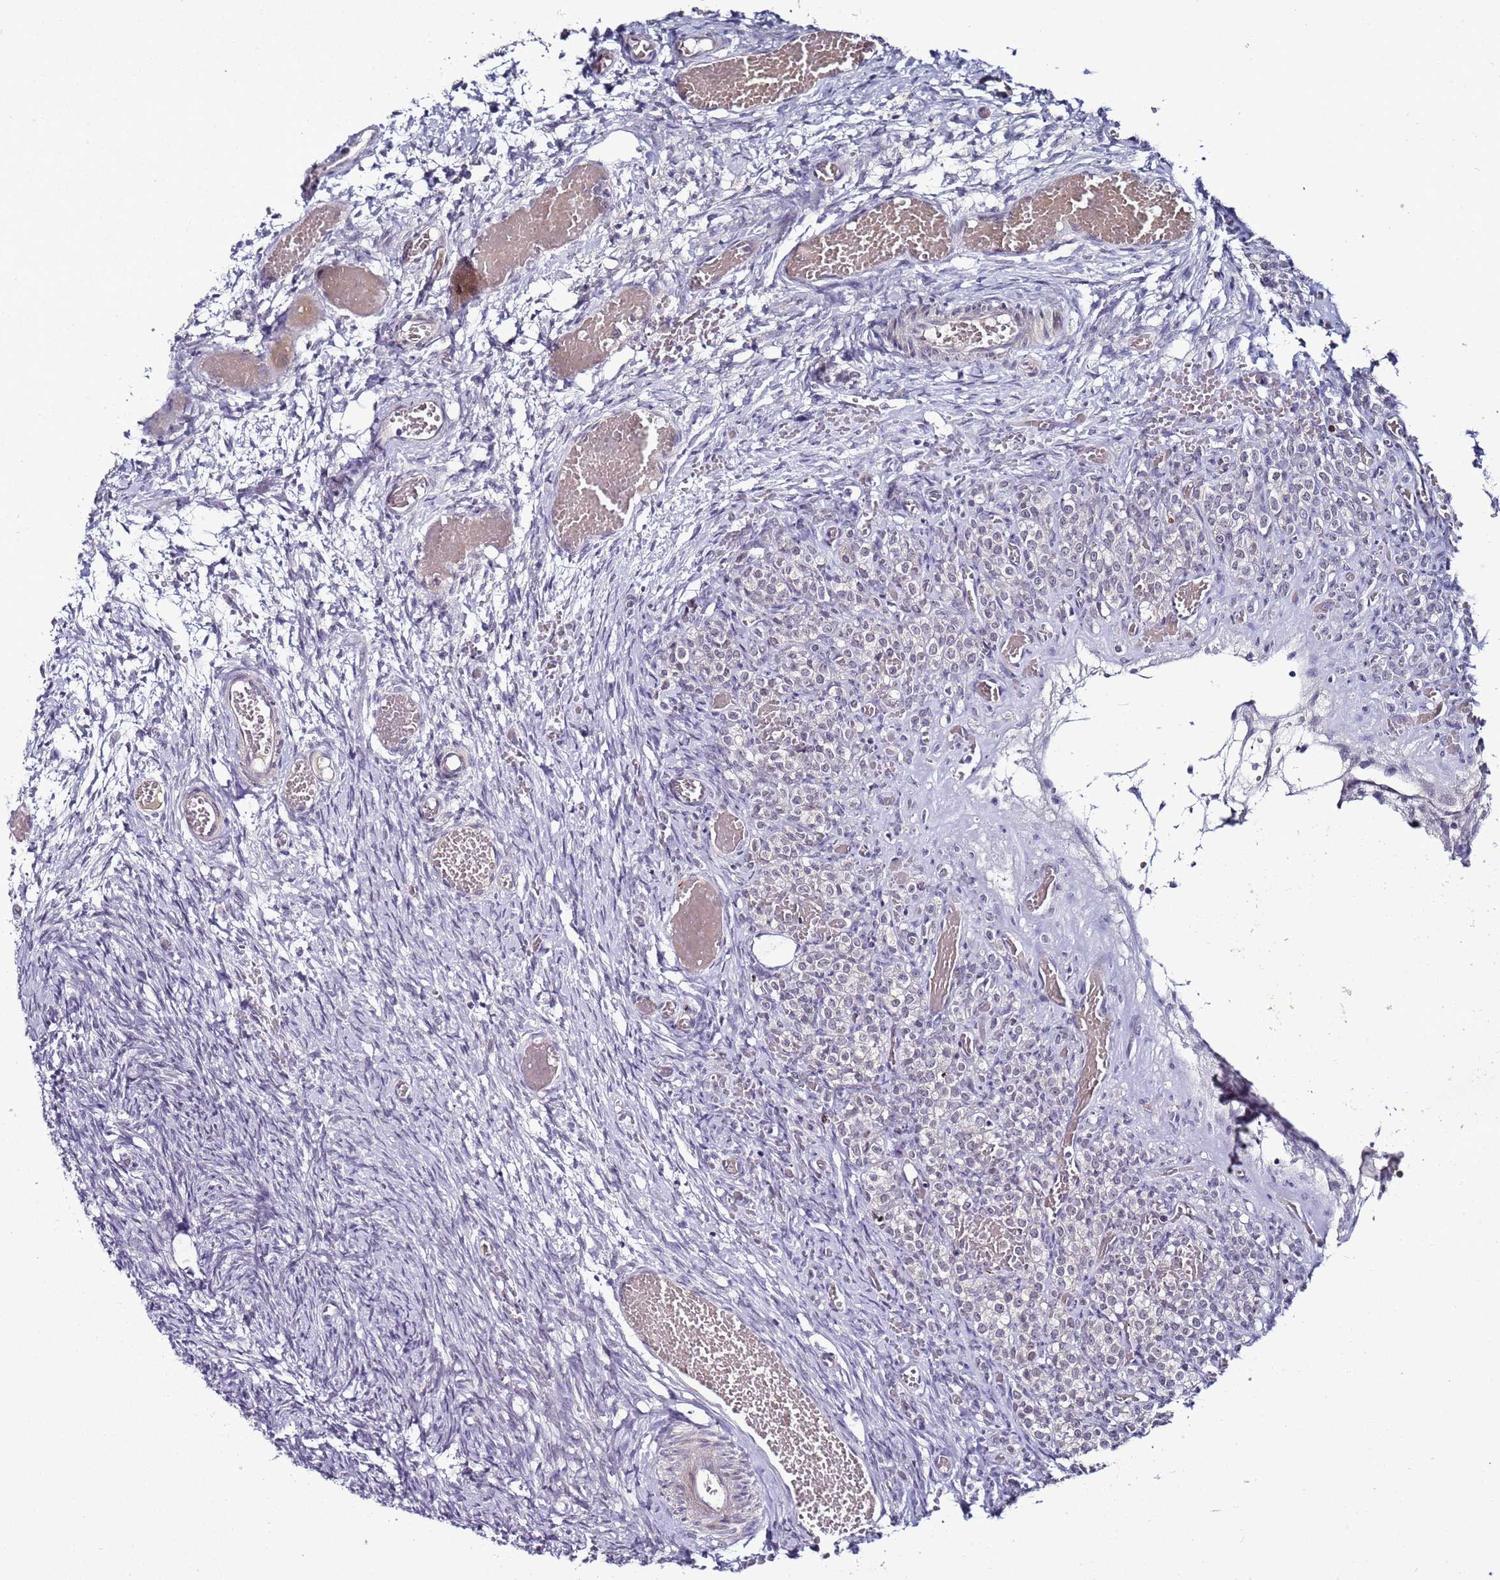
{"staining": {"intensity": "negative", "quantity": "none", "location": "none"}, "tissue": "ovary", "cell_type": "Ovarian stroma cells", "image_type": "normal", "snomed": [{"axis": "morphology", "description": "Adenocarcinoma, NOS"}, {"axis": "topography", "description": "Endometrium"}], "caption": "There is no significant staining in ovarian stroma cells of ovary. The staining is performed using DAB brown chromogen with nuclei counter-stained in using hematoxylin.", "gene": "PSMA7", "patient": {"sex": "female", "age": 32}}